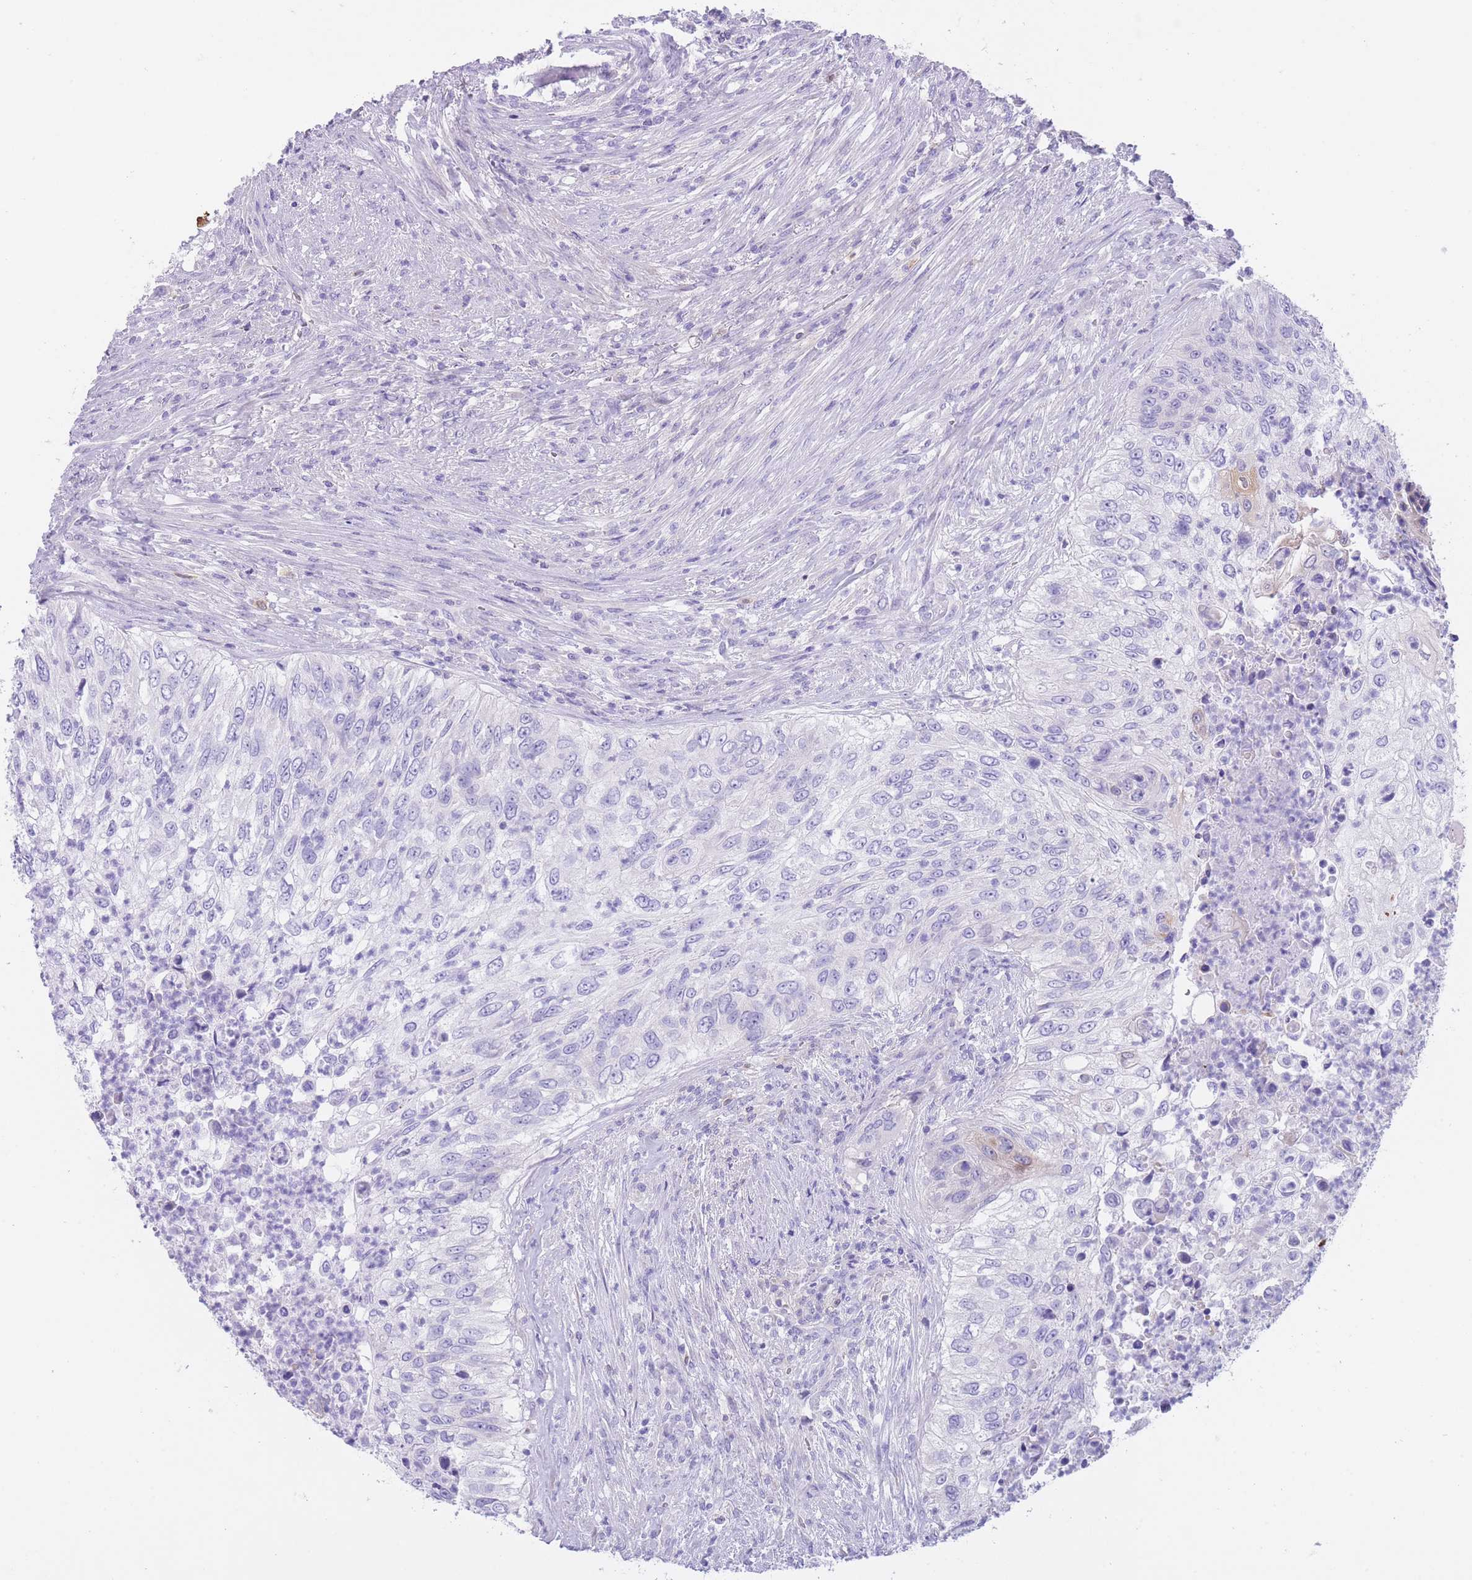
{"staining": {"intensity": "negative", "quantity": "none", "location": "none"}, "tissue": "urothelial cancer", "cell_type": "Tumor cells", "image_type": "cancer", "snomed": [{"axis": "morphology", "description": "Urothelial carcinoma, High grade"}, {"axis": "topography", "description": "Urinary bladder"}], "caption": "A photomicrograph of urothelial cancer stained for a protein reveals no brown staining in tumor cells.", "gene": "QTRT1", "patient": {"sex": "female", "age": 60}}